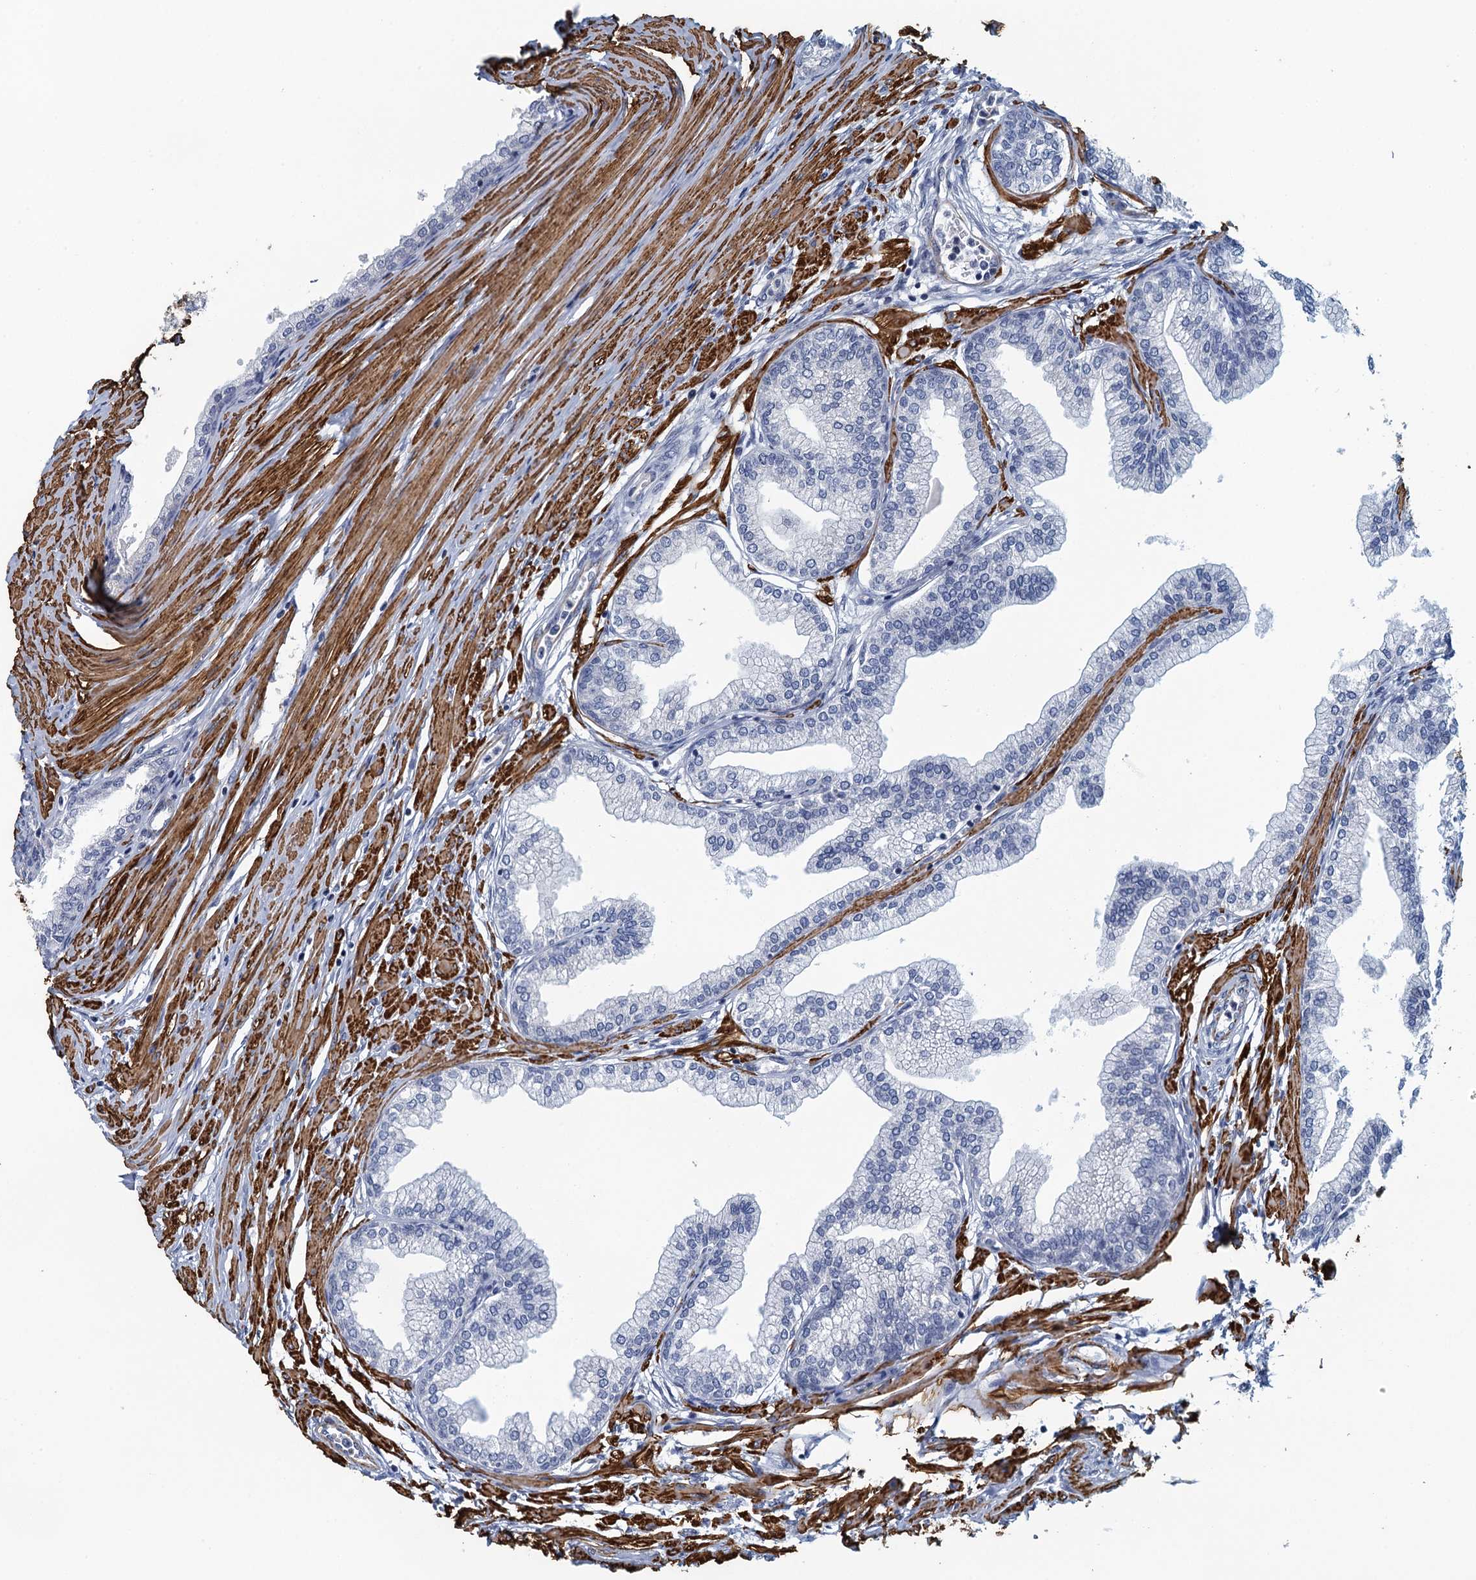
{"staining": {"intensity": "negative", "quantity": "none", "location": "none"}, "tissue": "prostate", "cell_type": "Glandular cells", "image_type": "normal", "snomed": [{"axis": "morphology", "description": "Normal tissue, NOS"}, {"axis": "morphology", "description": "Urothelial carcinoma, Low grade"}, {"axis": "topography", "description": "Urinary bladder"}, {"axis": "topography", "description": "Prostate"}], "caption": "Glandular cells show no significant positivity in normal prostate.", "gene": "ALG2", "patient": {"sex": "male", "age": 60}}